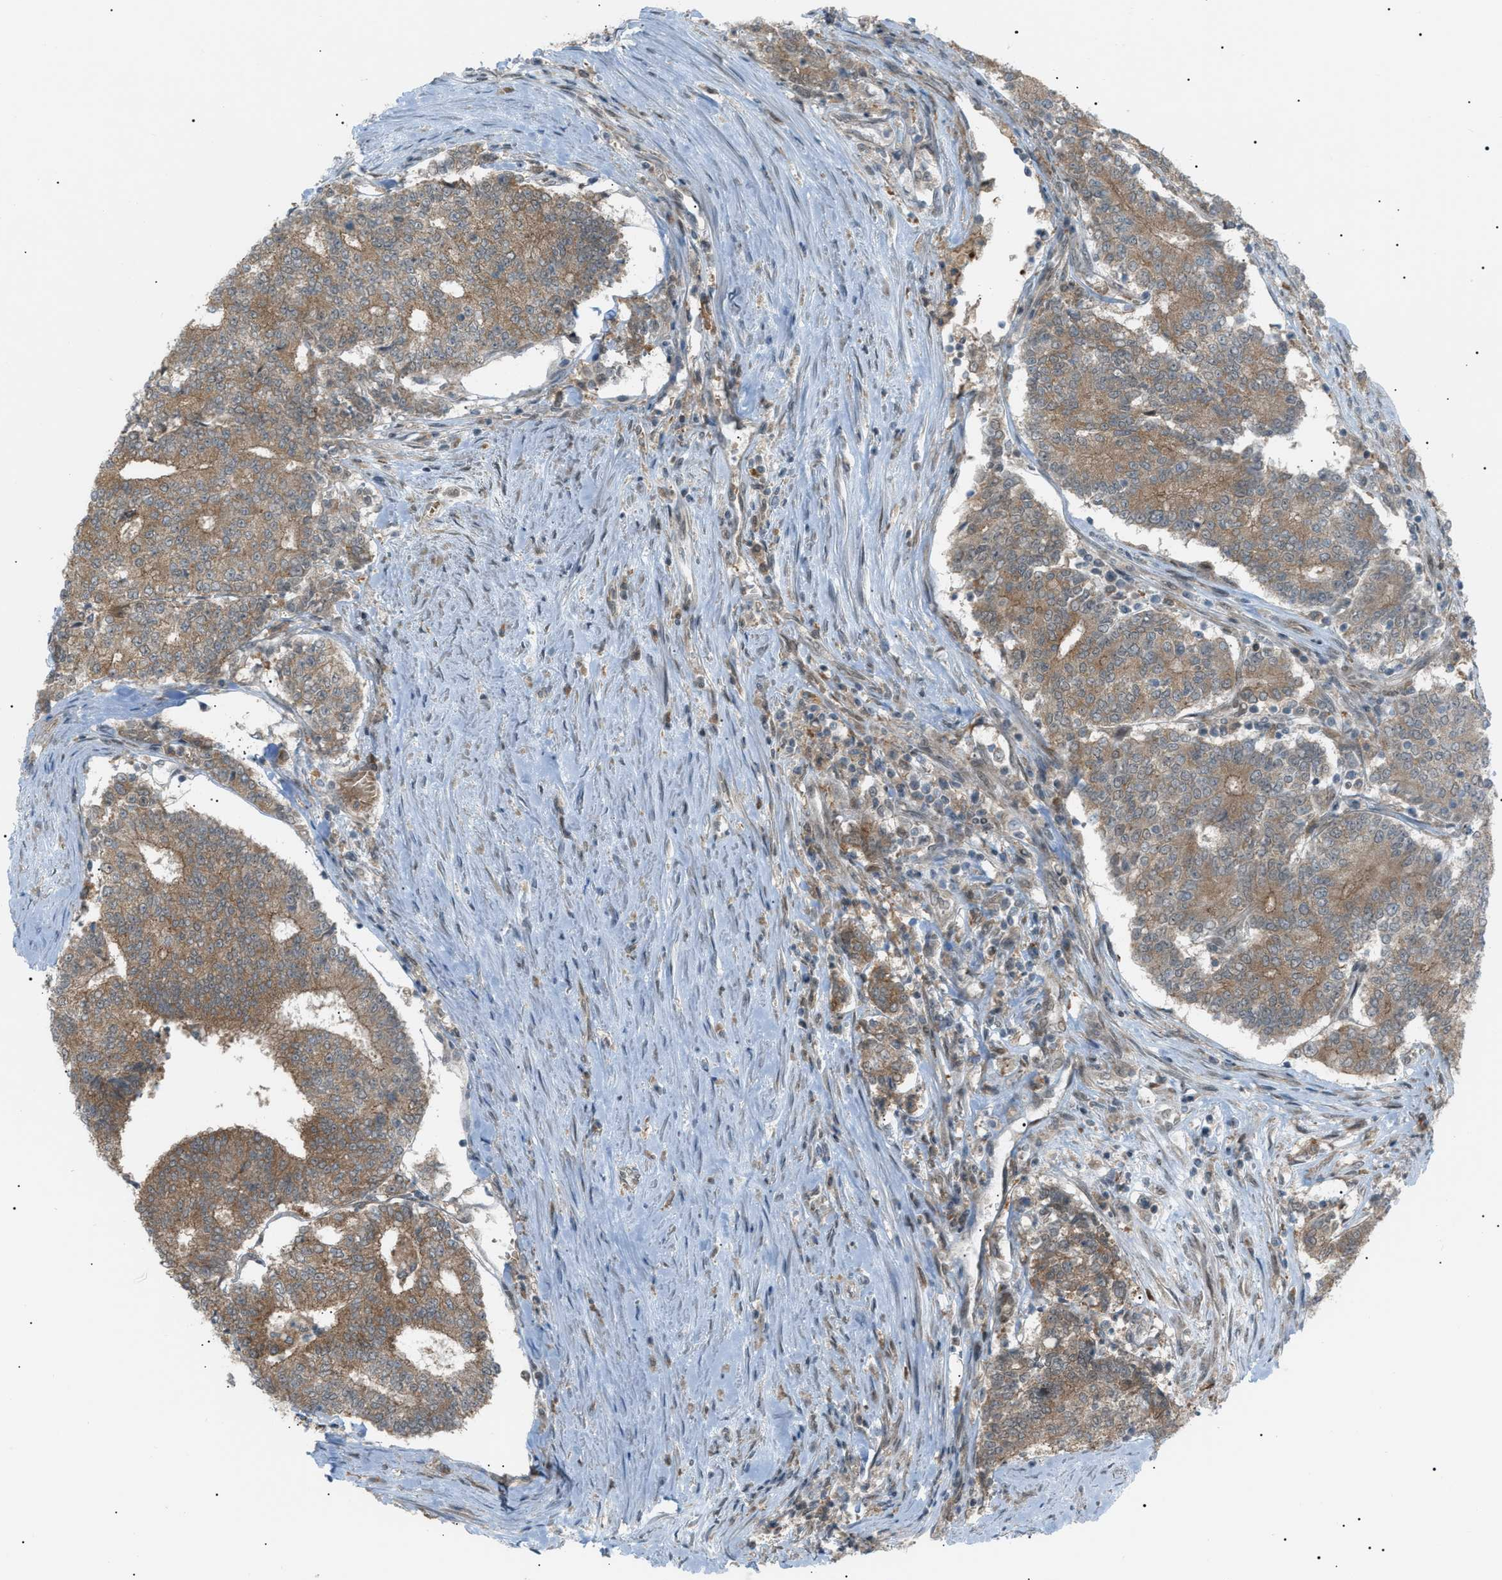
{"staining": {"intensity": "moderate", "quantity": ">75%", "location": "cytoplasmic/membranous"}, "tissue": "prostate cancer", "cell_type": "Tumor cells", "image_type": "cancer", "snomed": [{"axis": "morphology", "description": "Normal tissue, NOS"}, {"axis": "morphology", "description": "Adenocarcinoma, High grade"}, {"axis": "topography", "description": "Prostate"}, {"axis": "topography", "description": "Seminal veicle"}], "caption": "High-grade adenocarcinoma (prostate) was stained to show a protein in brown. There is medium levels of moderate cytoplasmic/membranous positivity in about >75% of tumor cells. The staining is performed using DAB (3,3'-diaminobenzidine) brown chromogen to label protein expression. The nuclei are counter-stained blue using hematoxylin.", "gene": "LPIN2", "patient": {"sex": "male", "age": 55}}